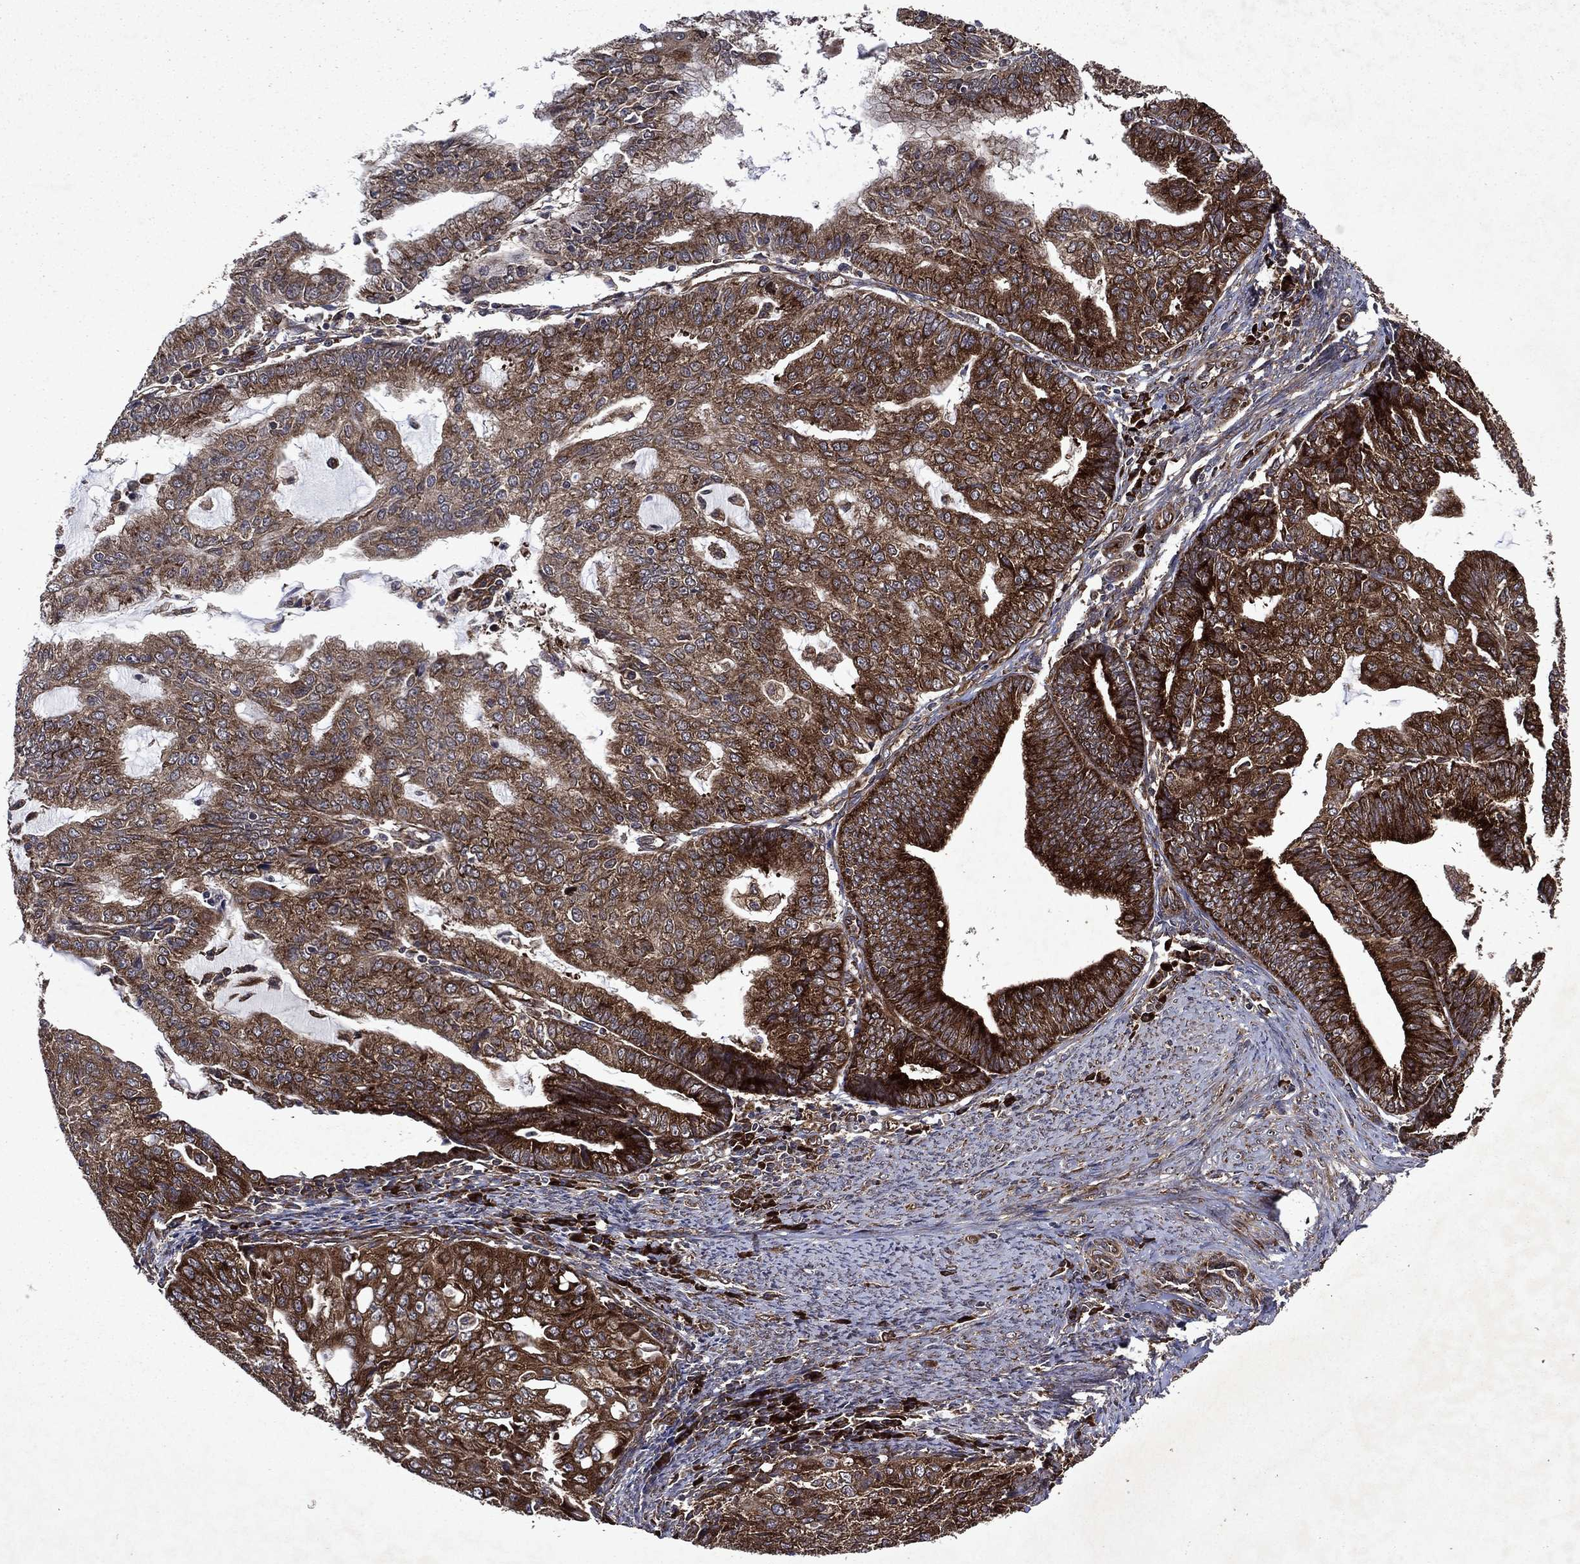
{"staining": {"intensity": "strong", "quantity": ">75%", "location": "cytoplasmic/membranous"}, "tissue": "endometrial cancer", "cell_type": "Tumor cells", "image_type": "cancer", "snomed": [{"axis": "morphology", "description": "Adenocarcinoma, NOS"}, {"axis": "topography", "description": "Endometrium"}], "caption": "Human adenocarcinoma (endometrial) stained with a brown dye reveals strong cytoplasmic/membranous positive expression in about >75% of tumor cells.", "gene": "EIF2B4", "patient": {"sex": "female", "age": 82}}